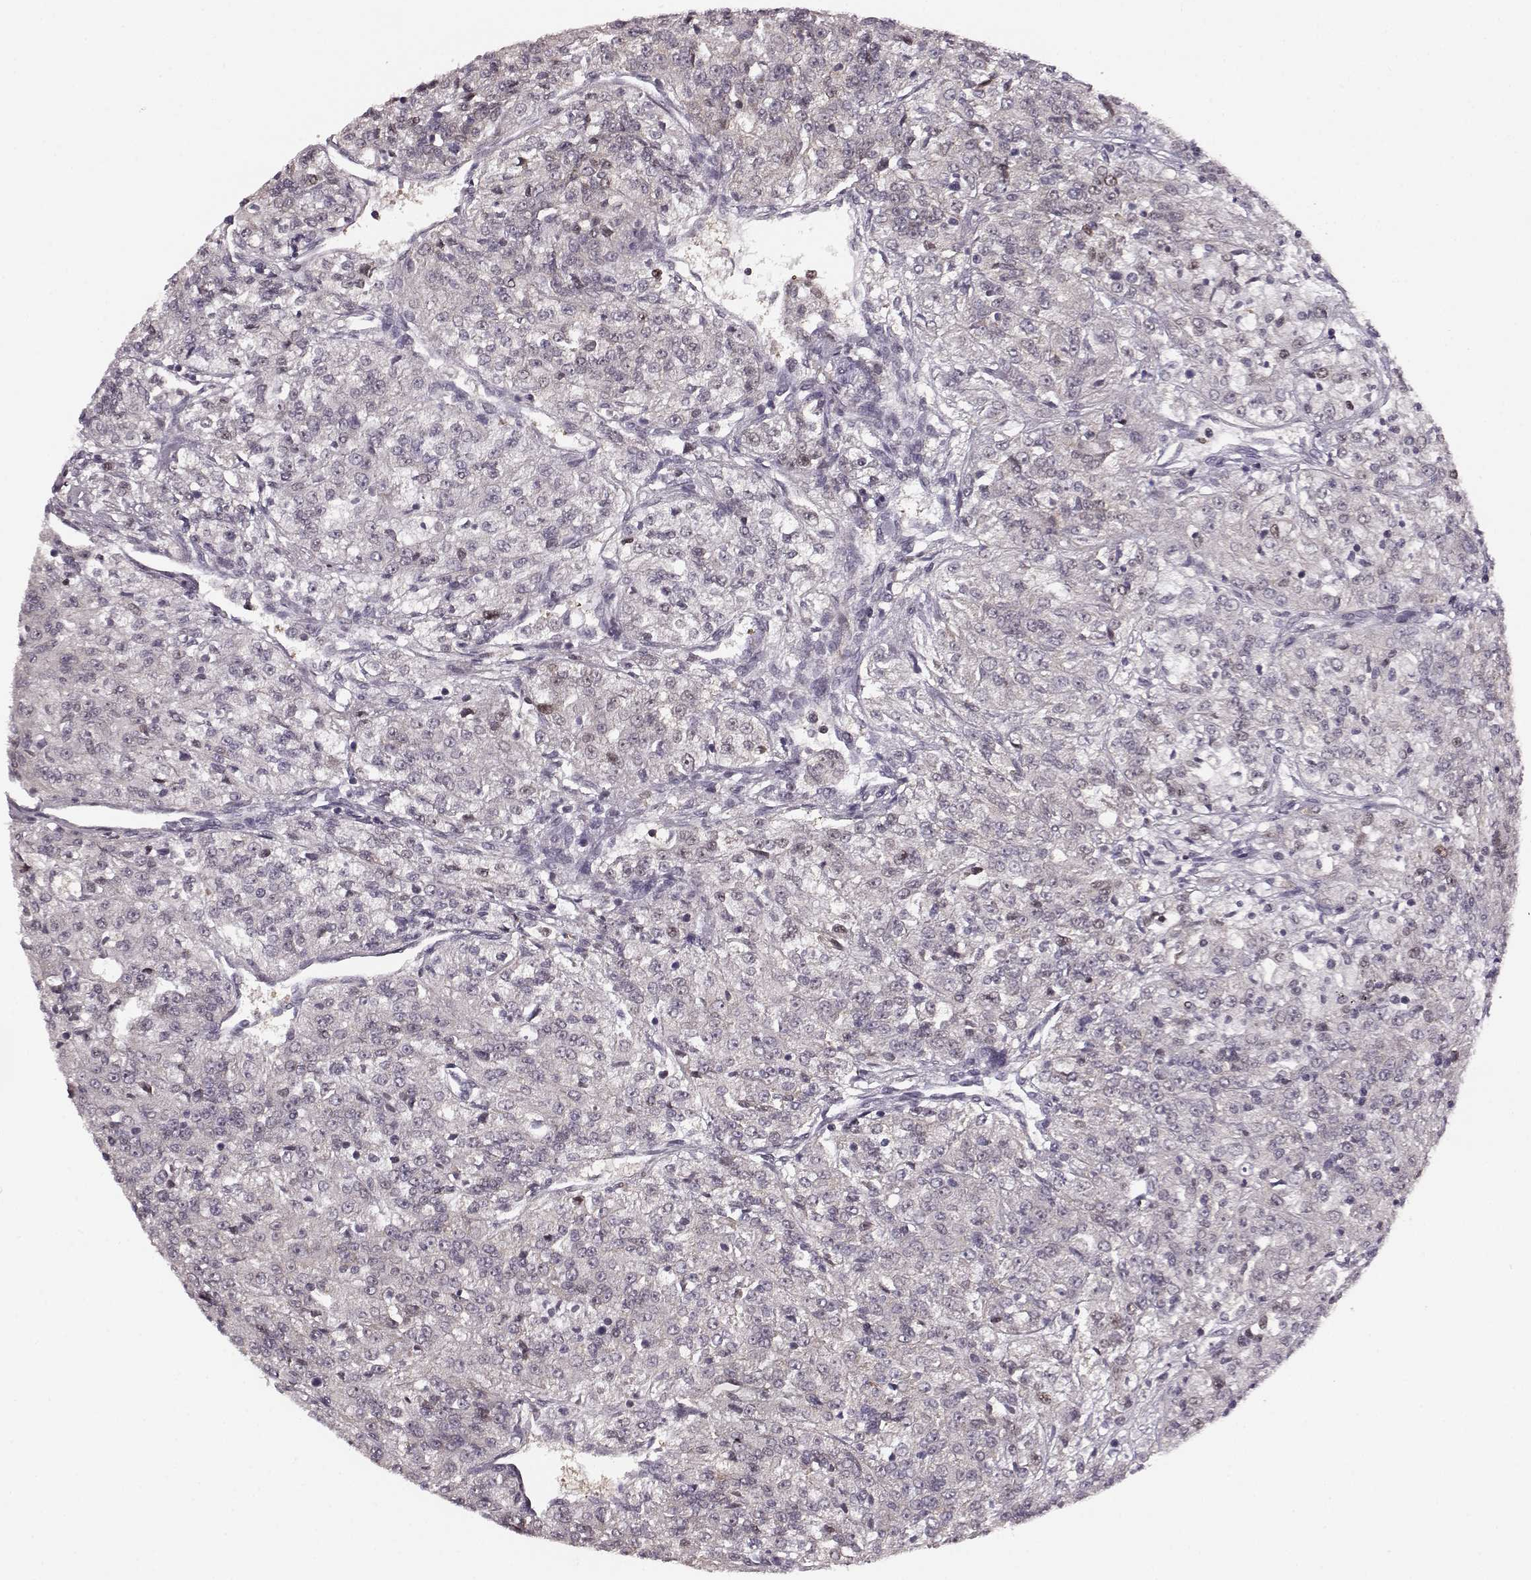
{"staining": {"intensity": "weak", "quantity": "<25%", "location": "nuclear"}, "tissue": "renal cancer", "cell_type": "Tumor cells", "image_type": "cancer", "snomed": [{"axis": "morphology", "description": "Adenocarcinoma, NOS"}, {"axis": "topography", "description": "Kidney"}], "caption": "This is an immunohistochemistry (IHC) micrograph of renal cancer. There is no staining in tumor cells.", "gene": "KLF6", "patient": {"sex": "female", "age": 63}}